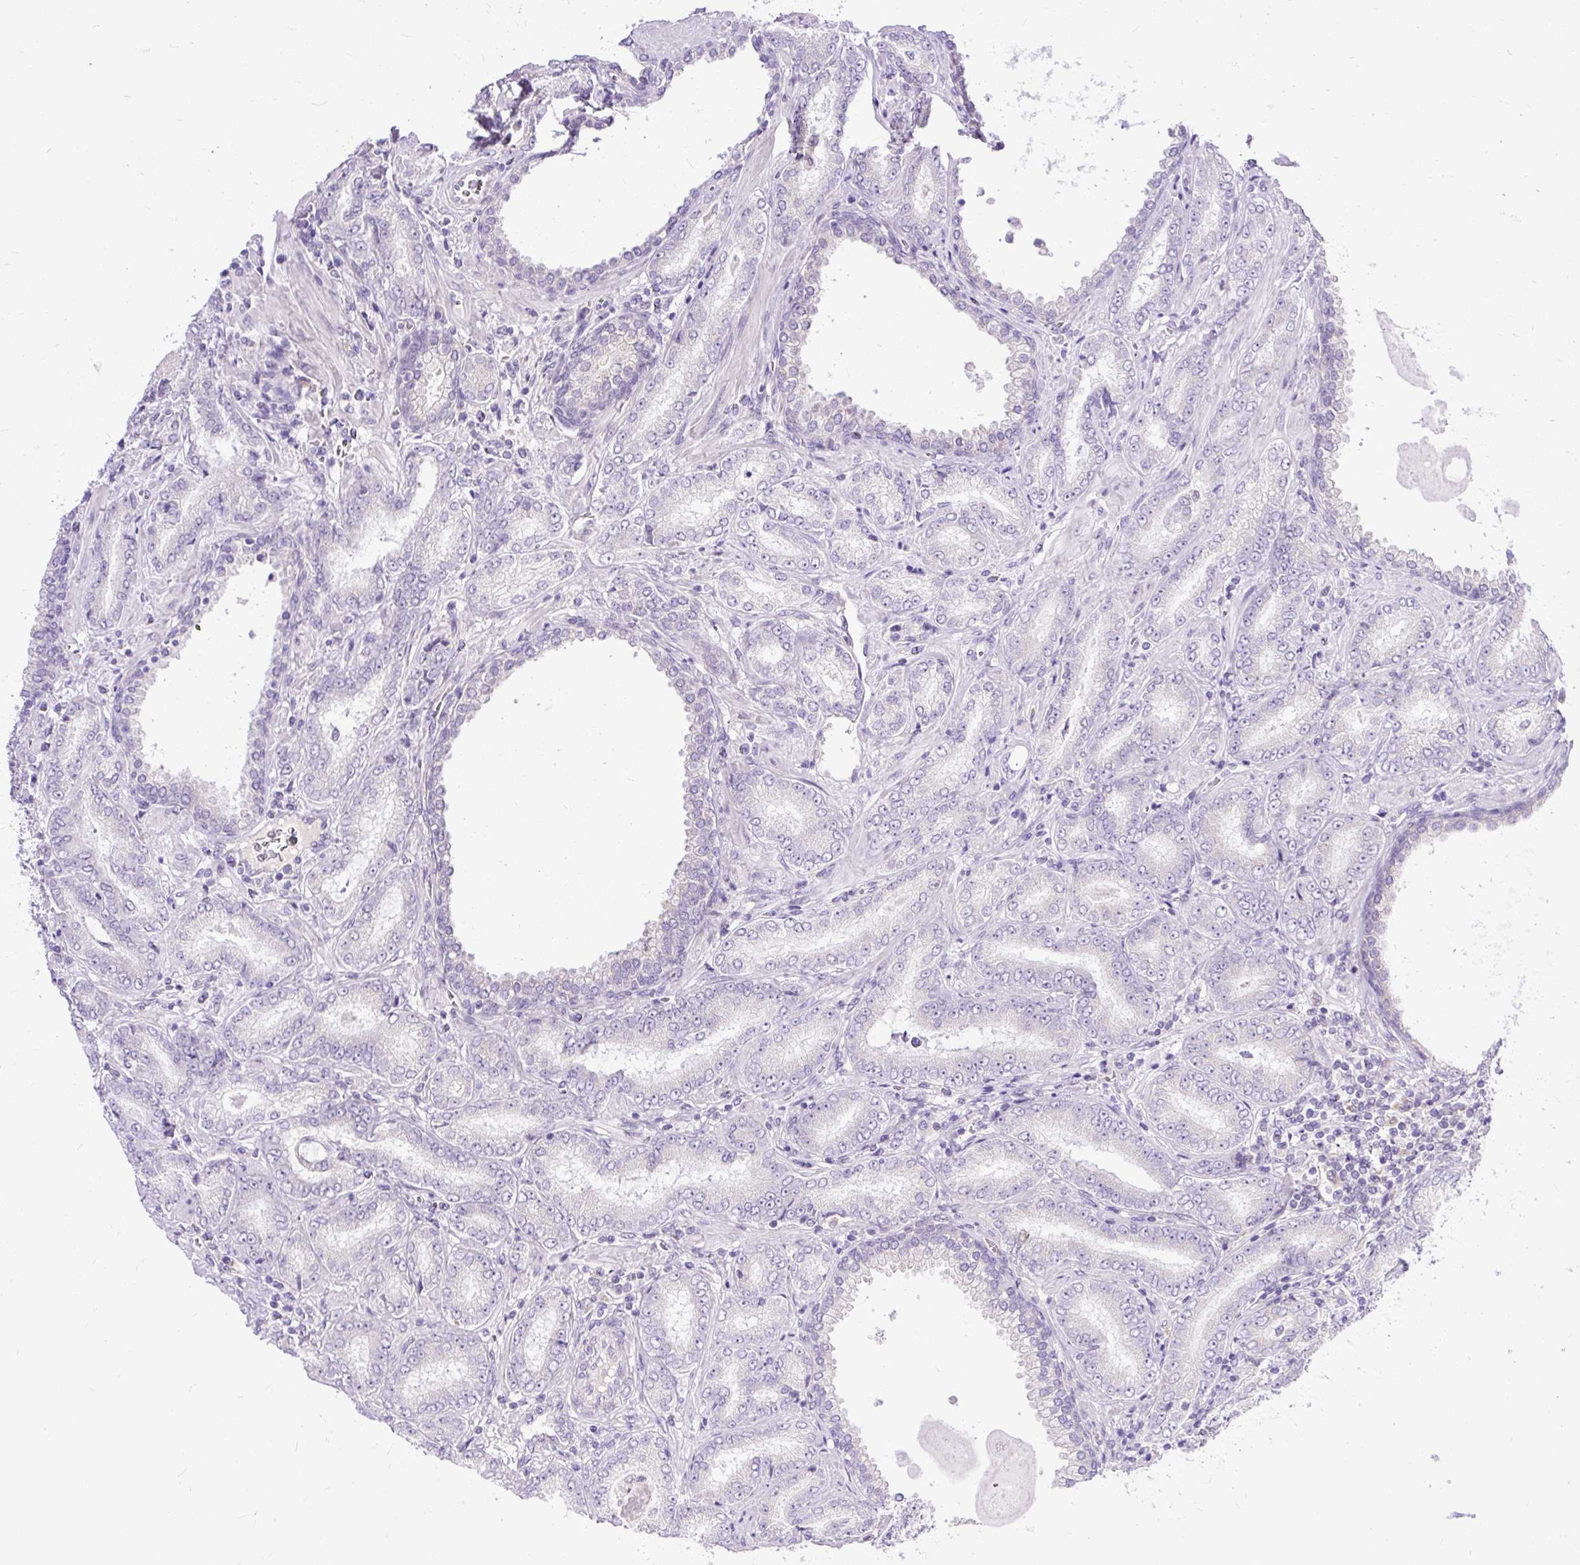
{"staining": {"intensity": "negative", "quantity": "none", "location": "none"}, "tissue": "prostate cancer", "cell_type": "Tumor cells", "image_type": "cancer", "snomed": [{"axis": "morphology", "description": "Adenocarcinoma, High grade"}, {"axis": "topography", "description": "Prostate"}], "caption": "The immunohistochemistry (IHC) photomicrograph has no significant positivity in tumor cells of prostate cancer (high-grade adenocarcinoma) tissue.", "gene": "AMFR", "patient": {"sex": "male", "age": 72}}